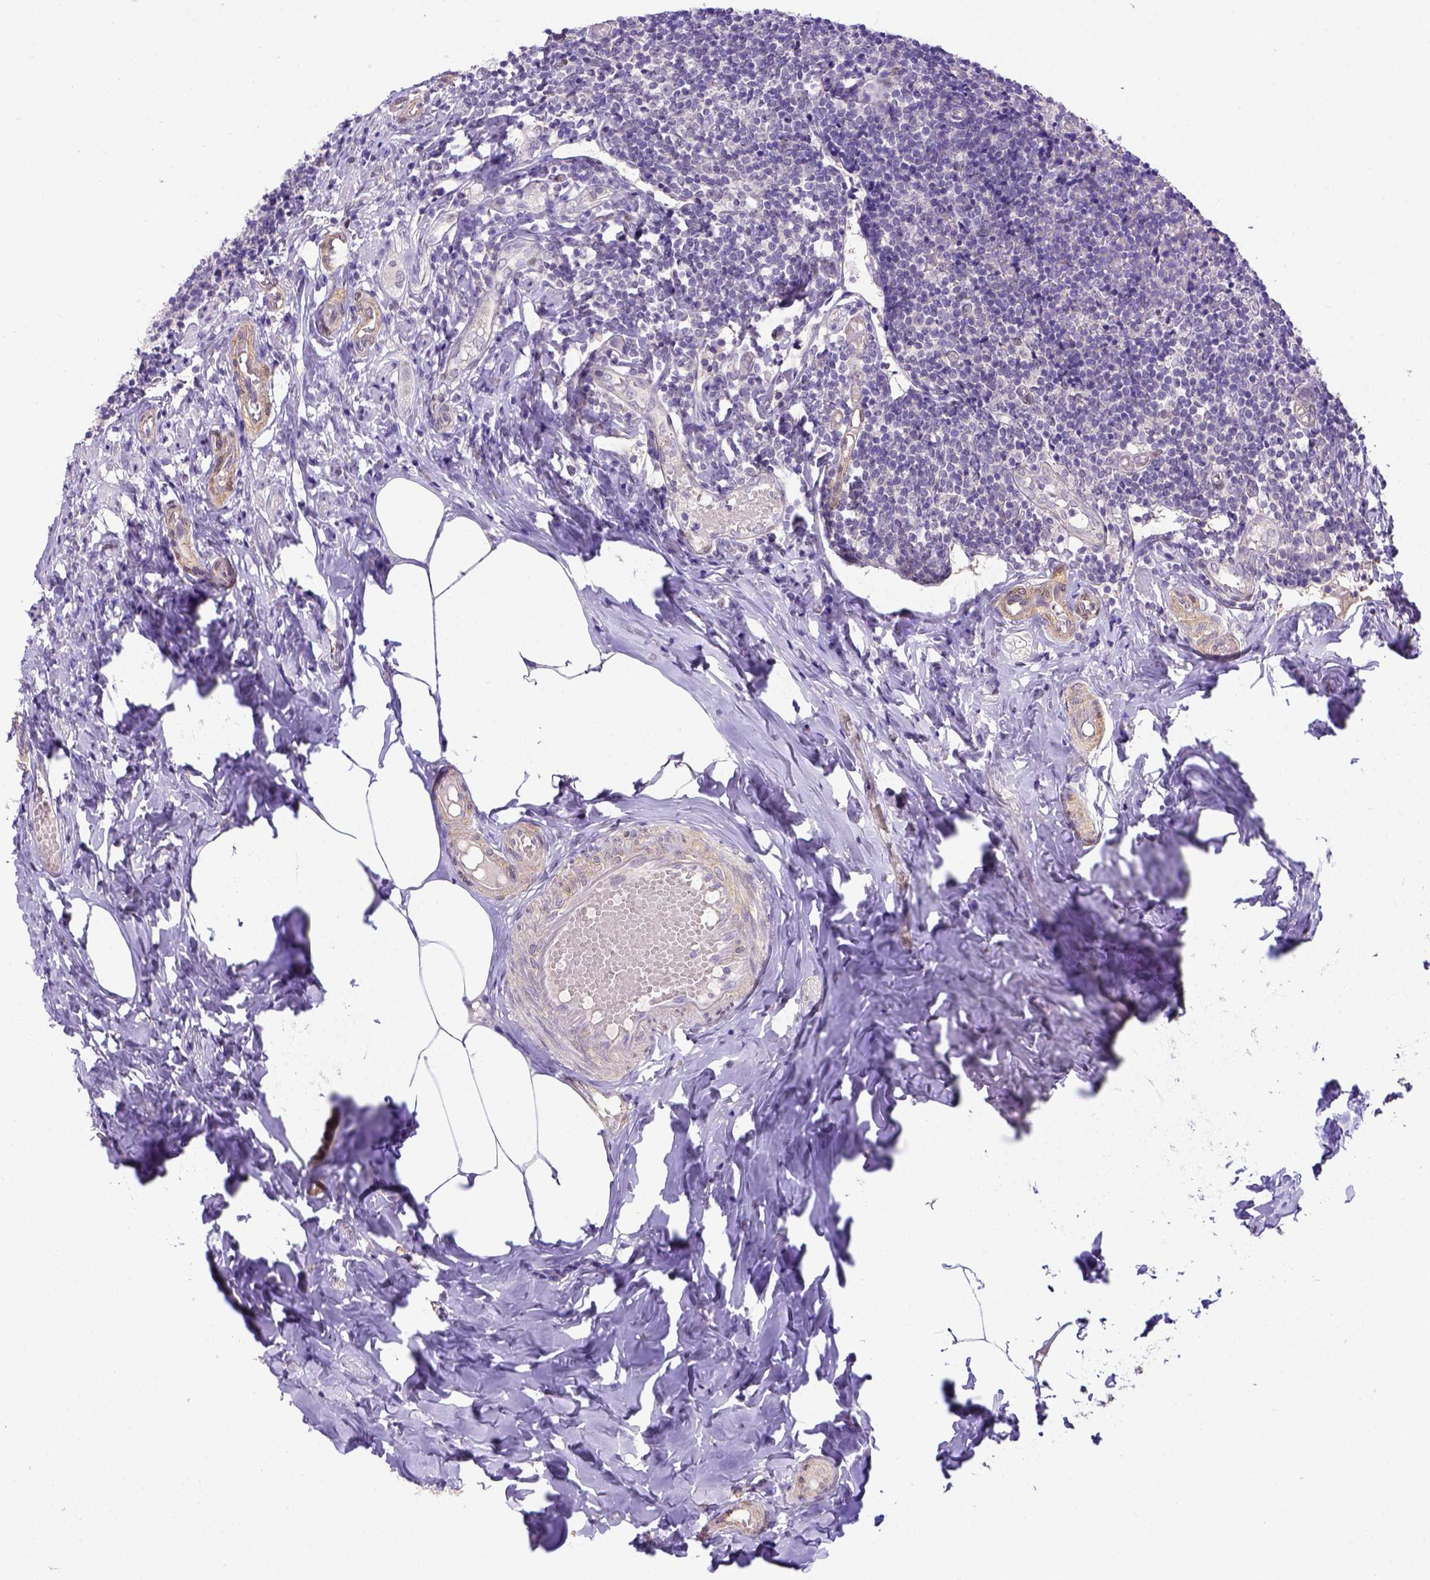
{"staining": {"intensity": "negative", "quantity": "none", "location": "none"}, "tissue": "appendix", "cell_type": "Glandular cells", "image_type": "normal", "snomed": [{"axis": "morphology", "description": "Normal tissue, NOS"}, {"axis": "topography", "description": "Appendix"}], "caption": "This is an IHC micrograph of unremarkable human appendix. There is no positivity in glandular cells.", "gene": "BTN1A1", "patient": {"sex": "female", "age": 32}}